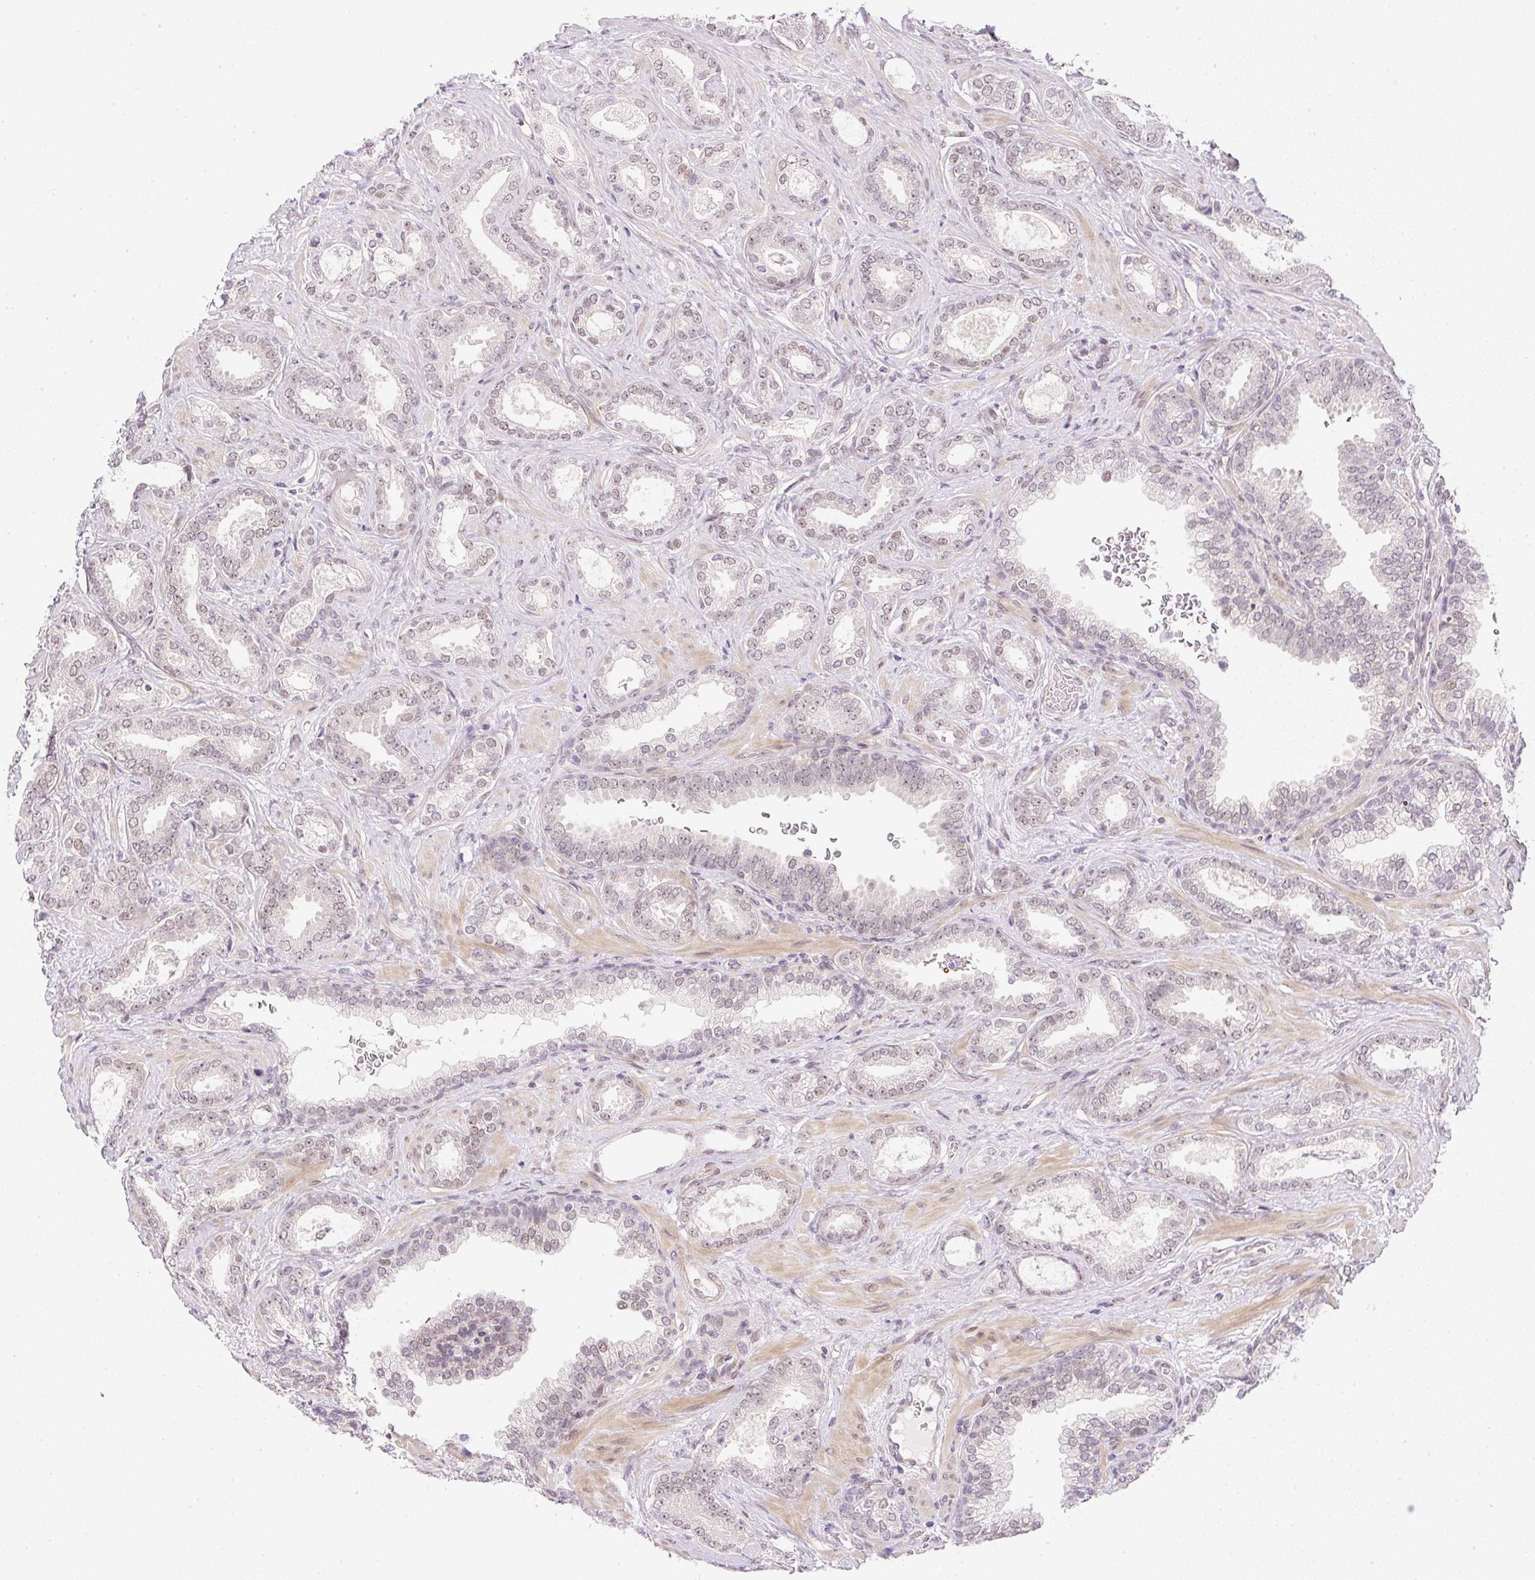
{"staining": {"intensity": "weak", "quantity": ">75%", "location": "nuclear"}, "tissue": "prostate cancer", "cell_type": "Tumor cells", "image_type": "cancer", "snomed": [{"axis": "morphology", "description": "Adenocarcinoma, High grade"}, {"axis": "topography", "description": "Prostate"}], "caption": "The immunohistochemical stain shows weak nuclear expression in tumor cells of prostate cancer tissue.", "gene": "DPPA4", "patient": {"sex": "male", "age": 58}}